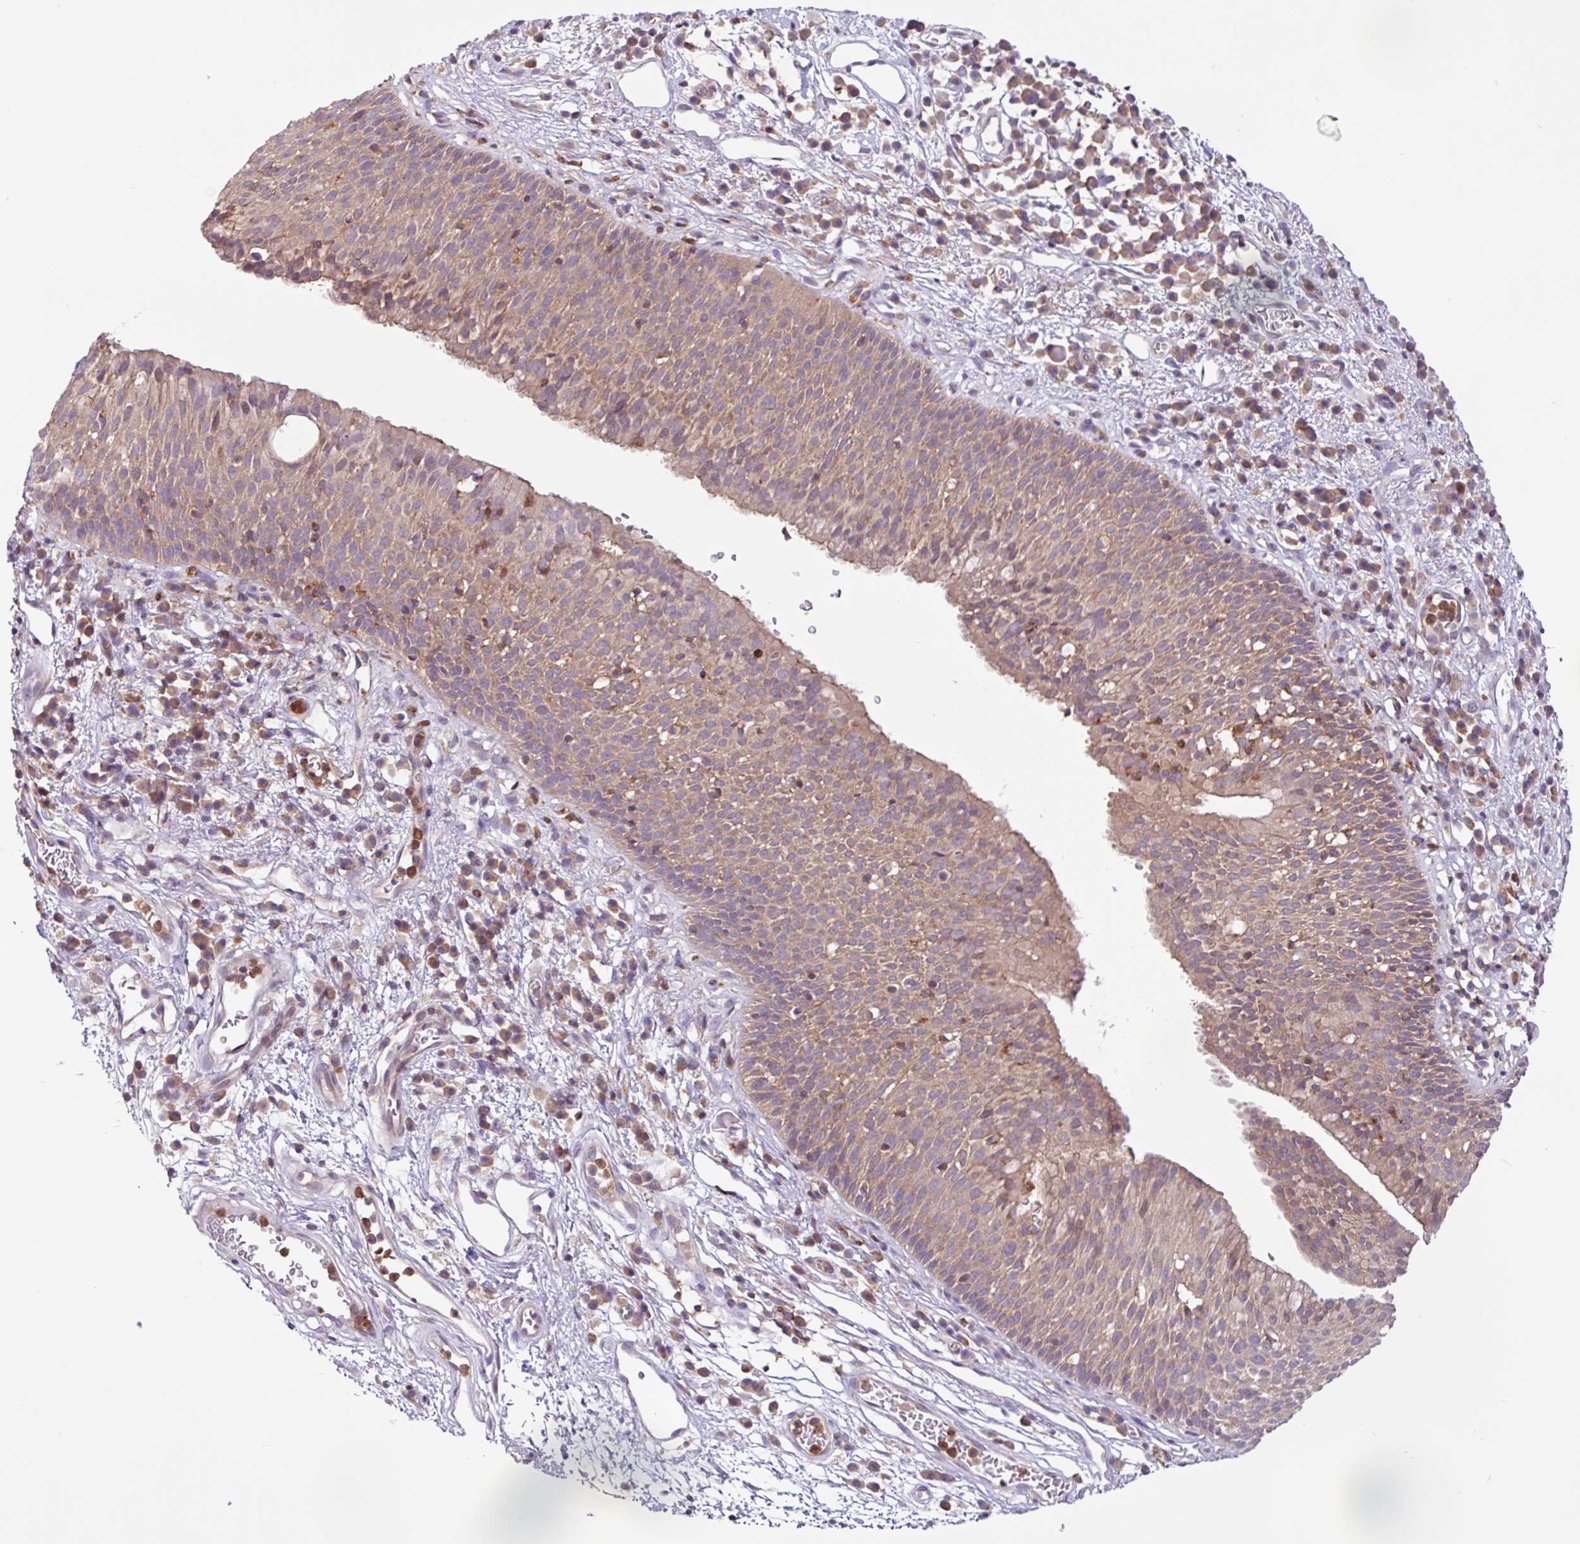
{"staining": {"intensity": "moderate", "quantity": ">75%", "location": "cytoplasmic/membranous"}, "tissue": "nasopharynx", "cell_type": "Respiratory epithelial cells", "image_type": "normal", "snomed": [{"axis": "morphology", "description": "Normal tissue, NOS"}, {"axis": "topography", "description": "Lymph node"}, {"axis": "topography", "description": "Cartilage tissue"}, {"axis": "topography", "description": "Nasopharynx"}], "caption": "Immunohistochemistry photomicrograph of benign nasopharynx stained for a protein (brown), which shows medium levels of moderate cytoplasmic/membranous staining in about >75% of respiratory epithelial cells.", "gene": "ACTR3B", "patient": {"sex": "male", "age": 63}}